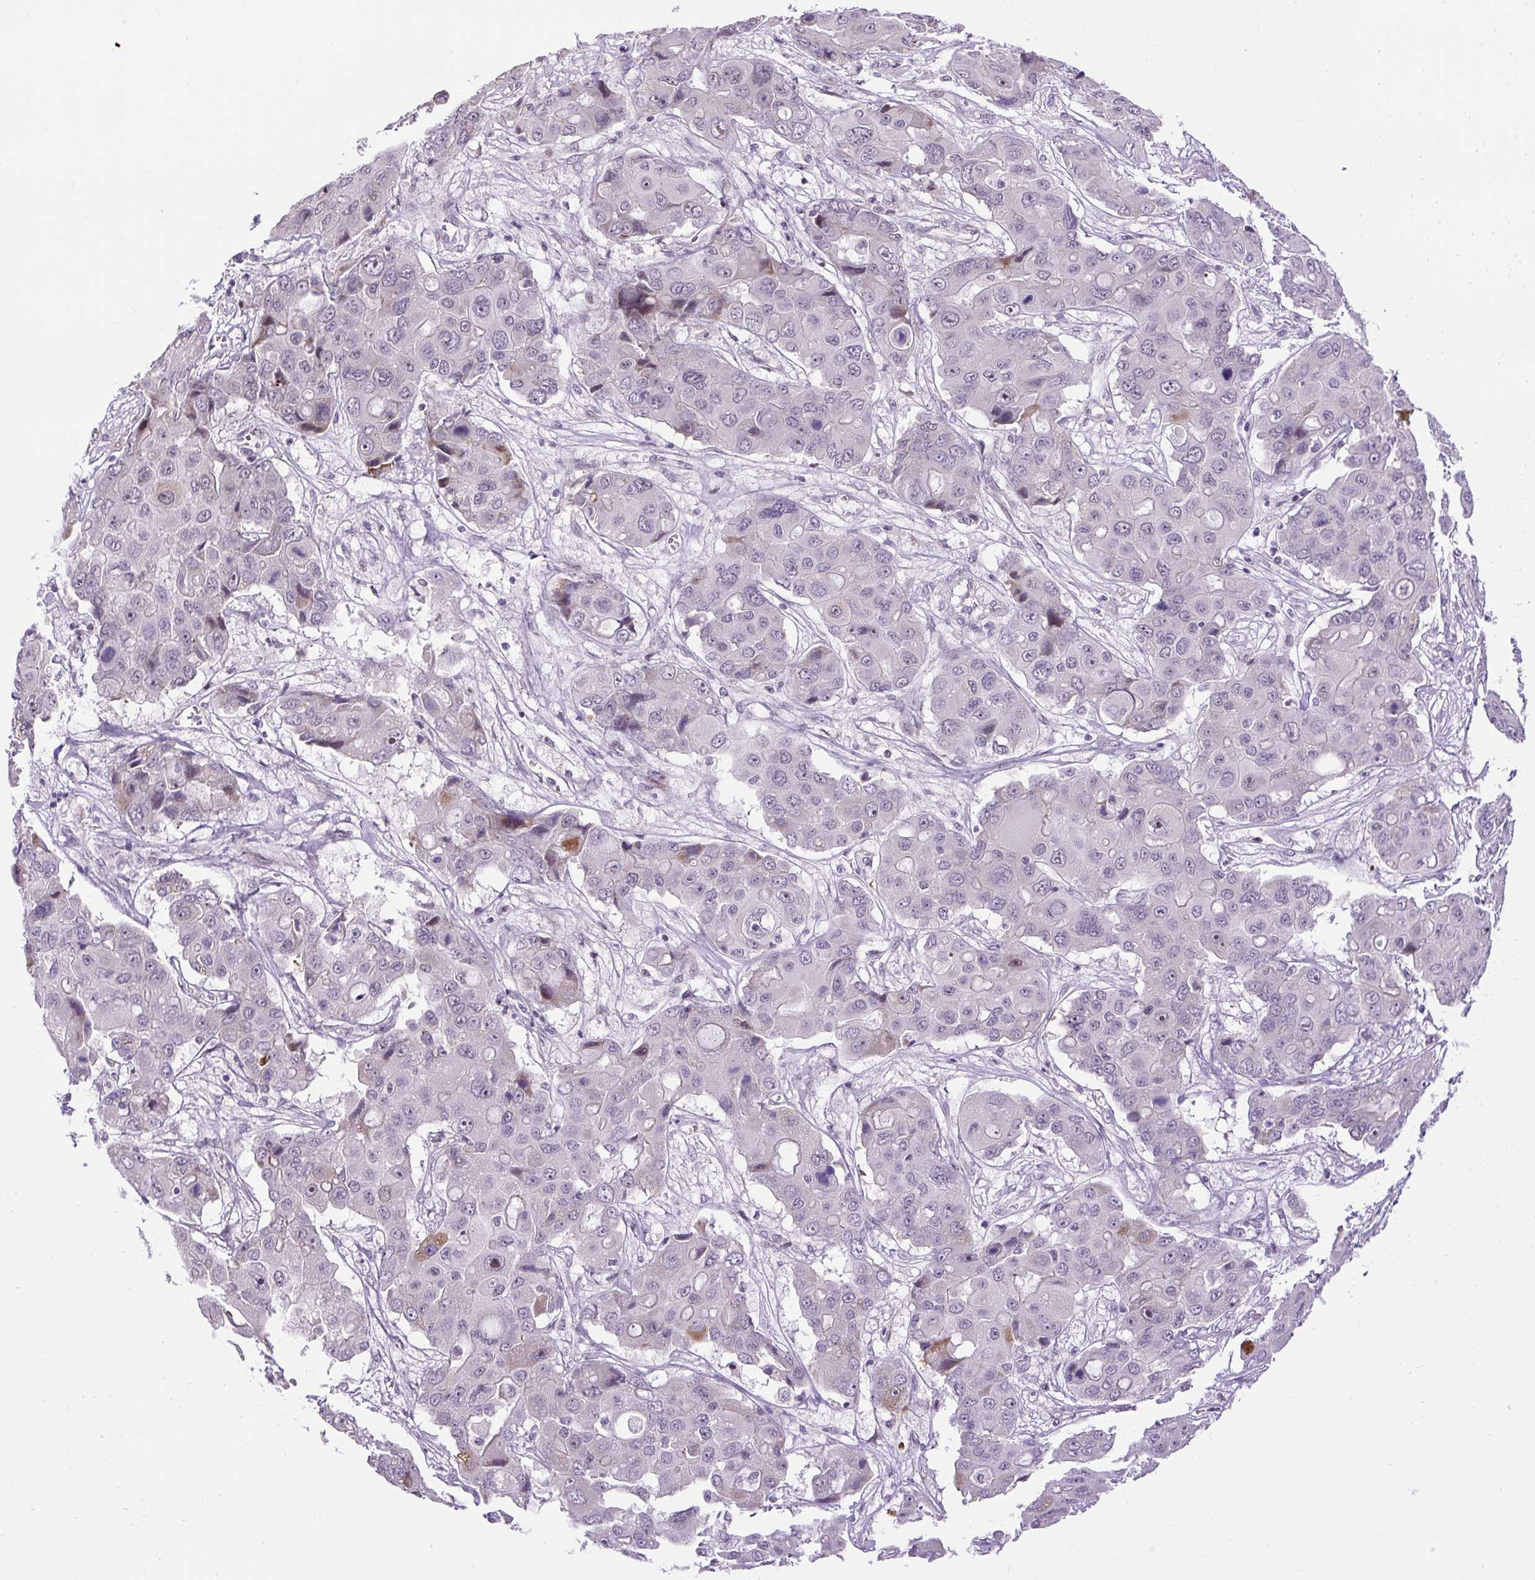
{"staining": {"intensity": "negative", "quantity": "none", "location": "none"}, "tissue": "liver cancer", "cell_type": "Tumor cells", "image_type": "cancer", "snomed": [{"axis": "morphology", "description": "Cholangiocarcinoma"}, {"axis": "topography", "description": "Liver"}], "caption": "Immunohistochemical staining of liver cancer (cholangiocarcinoma) exhibits no significant positivity in tumor cells.", "gene": "ARHGEF18", "patient": {"sex": "male", "age": 67}}